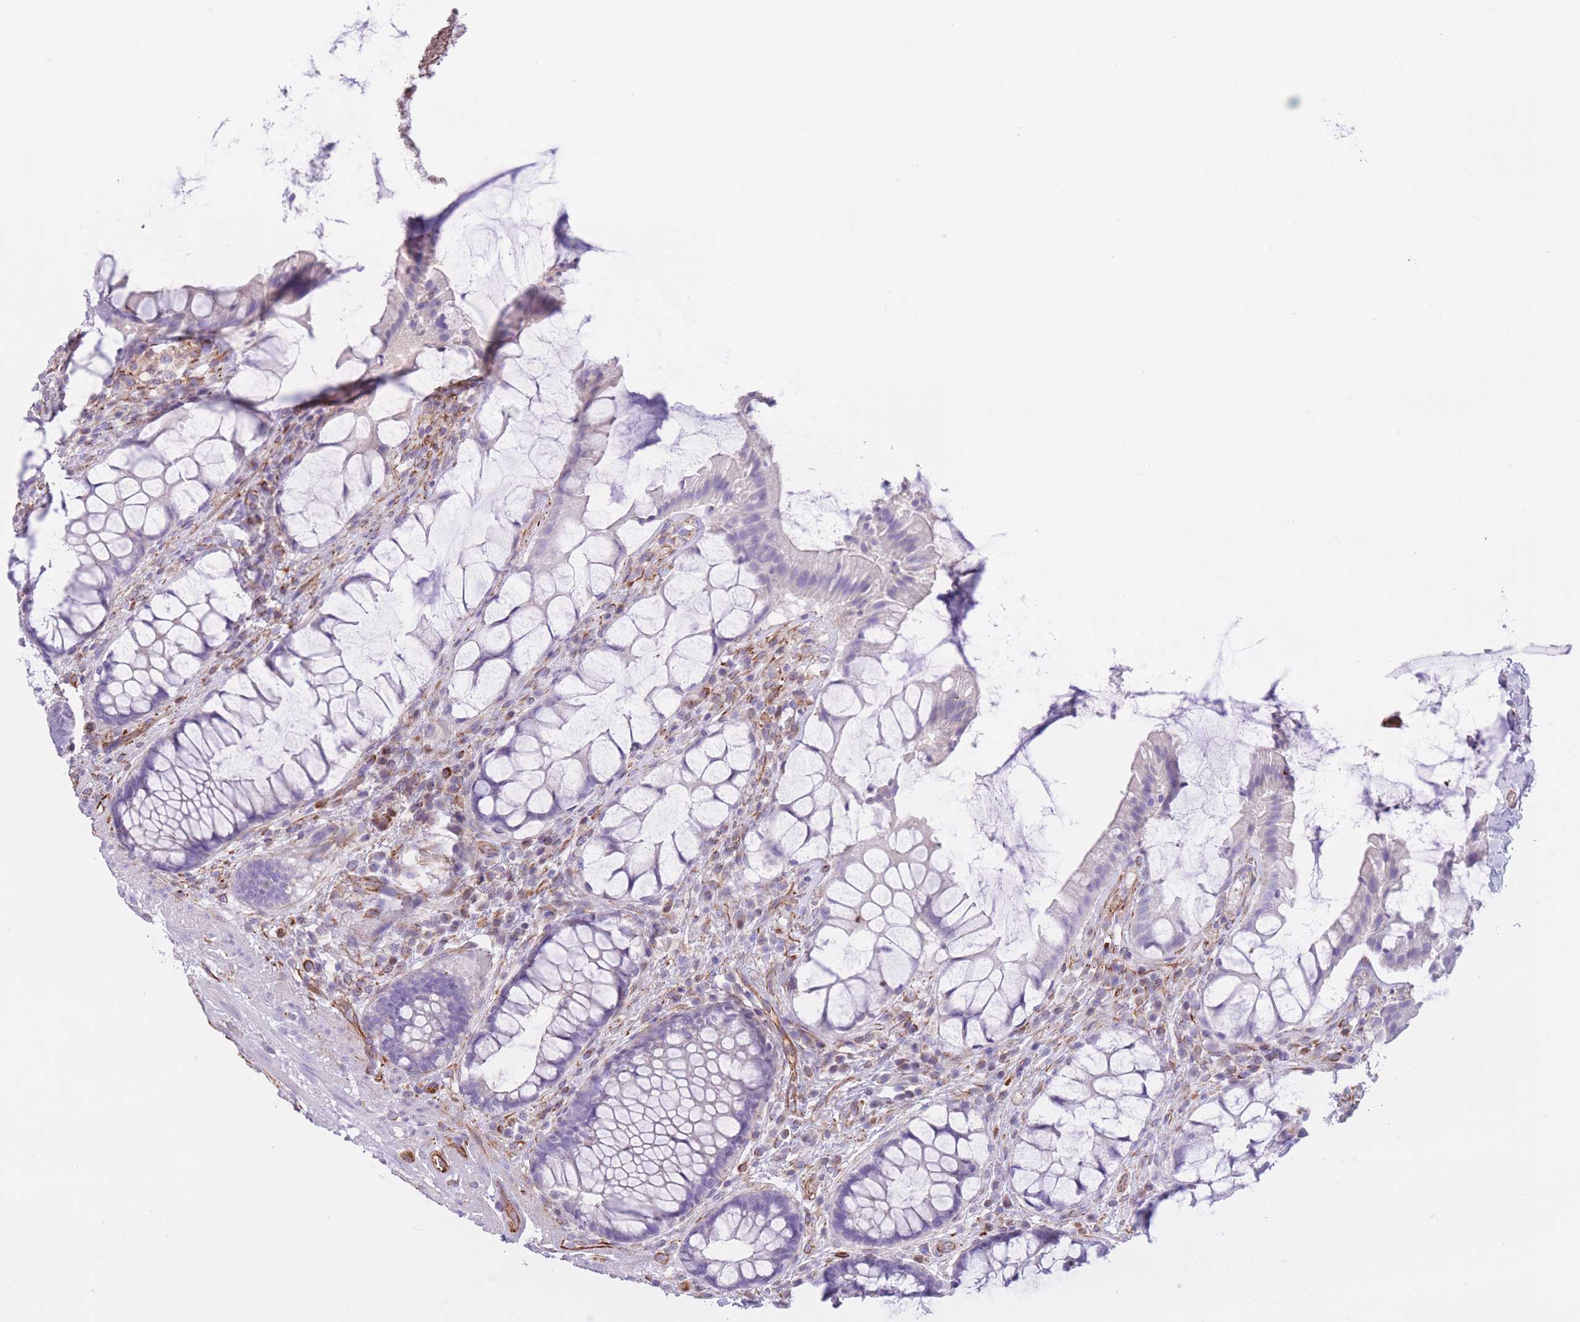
{"staining": {"intensity": "negative", "quantity": "none", "location": "none"}, "tissue": "rectum", "cell_type": "Glandular cells", "image_type": "normal", "snomed": [{"axis": "morphology", "description": "Normal tissue, NOS"}, {"axis": "topography", "description": "Rectum"}], "caption": "Histopathology image shows no significant protein positivity in glandular cells of unremarkable rectum. (DAB IHC, high magnification).", "gene": "ATP5MF", "patient": {"sex": "female", "age": 58}}